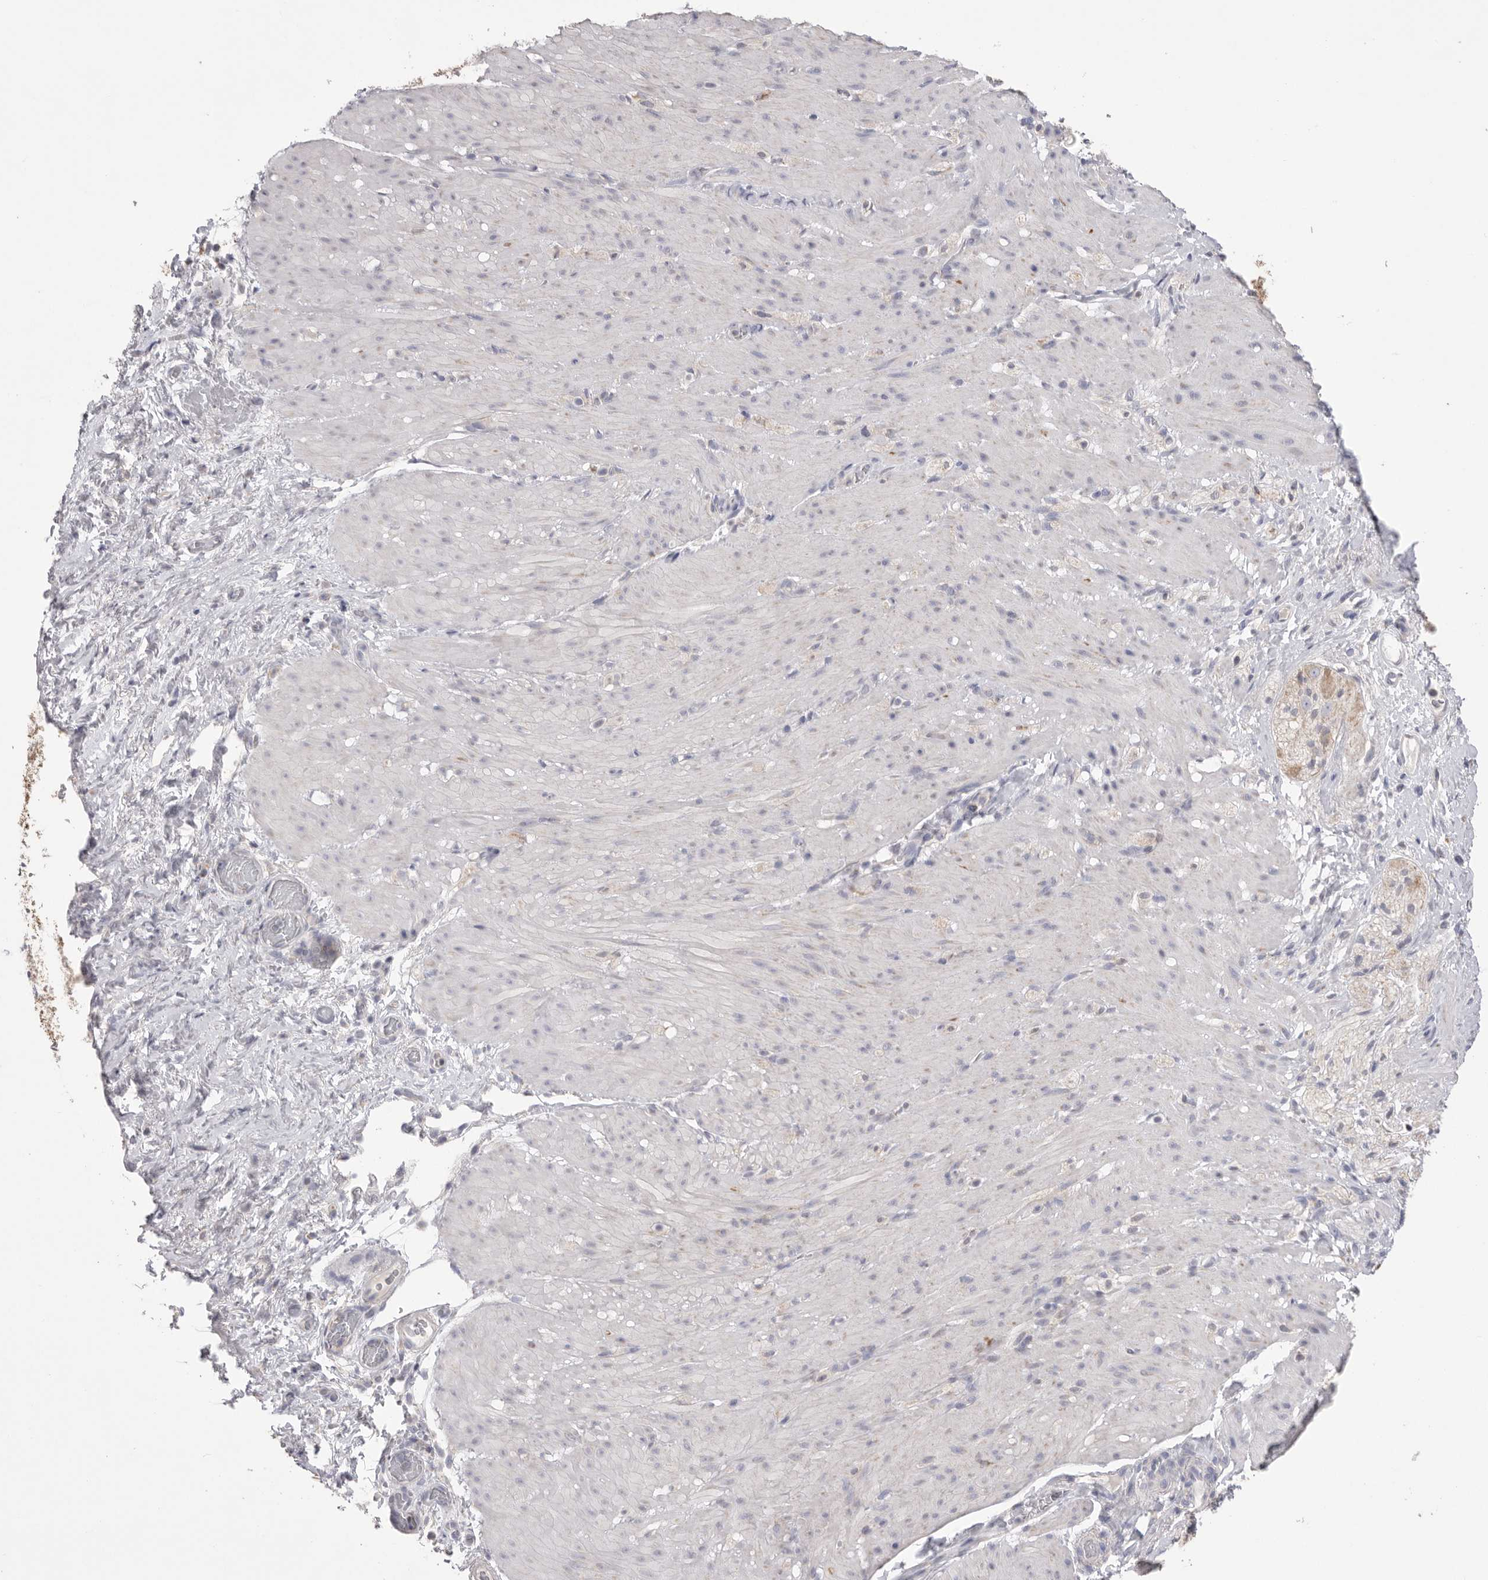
{"staining": {"intensity": "negative", "quantity": "none", "location": "none"}, "tissue": "smooth muscle", "cell_type": "Smooth muscle cells", "image_type": "normal", "snomed": [{"axis": "morphology", "description": "Normal tissue, NOS"}, {"axis": "topography", "description": "Smooth muscle"}, {"axis": "topography", "description": "Small intestine"}], "caption": "An immunohistochemistry (IHC) image of normal smooth muscle is shown. There is no staining in smooth muscle cells of smooth muscle. (Brightfield microscopy of DAB (3,3'-diaminobenzidine) immunohistochemistry at high magnification).", "gene": "VDAC3", "patient": {"sex": "female", "age": 84}}